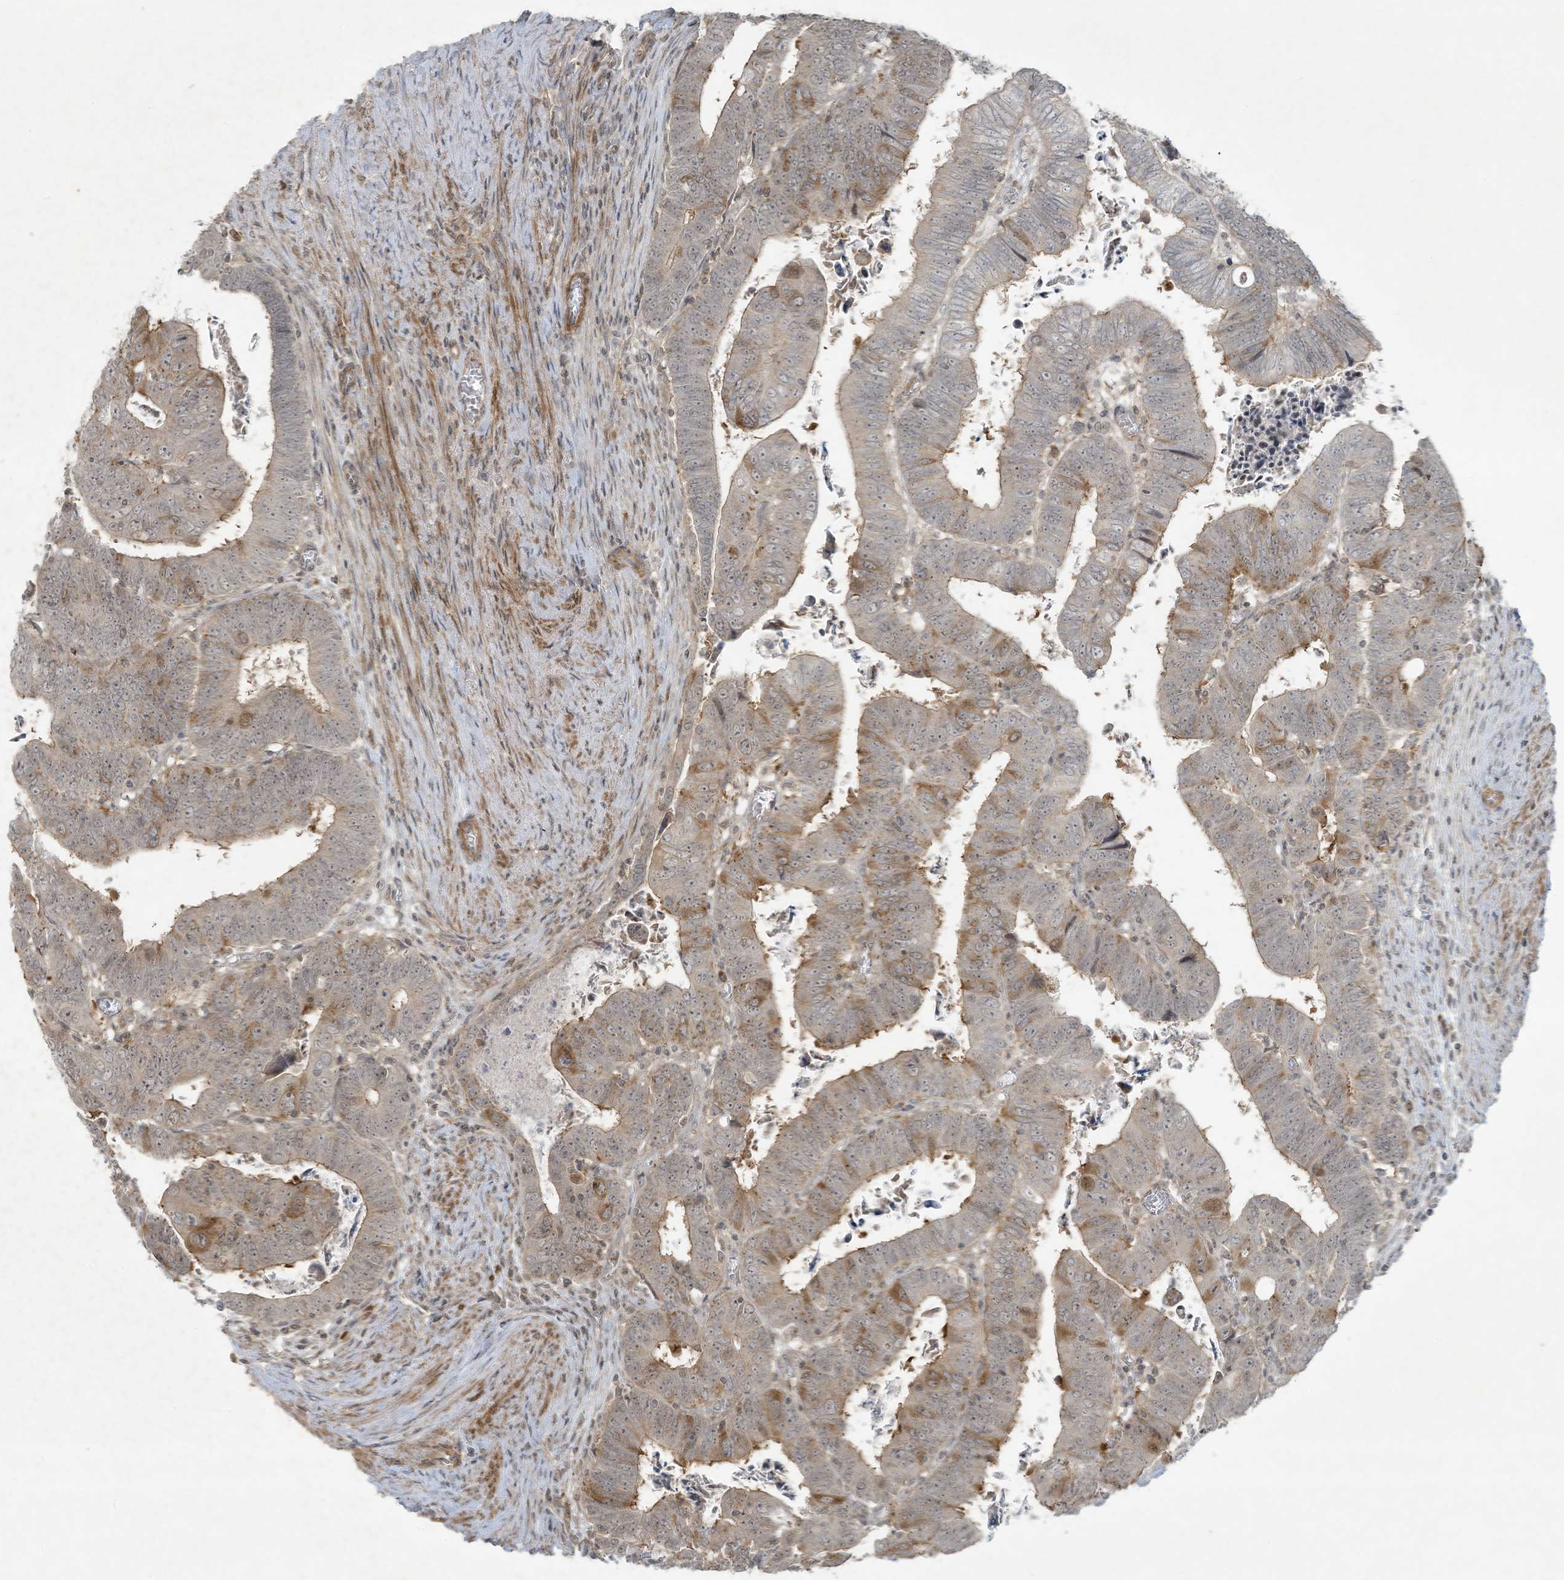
{"staining": {"intensity": "moderate", "quantity": "<25%", "location": "cytoplasmic/membranous"}, "tissue": "colorectal cancer", "cell_type": "Tumor cells", "image_type": "cancer", "snomed": [{"axis": "morphology", "description": "Normal tissue, NOS"}, {"axis": "morphology", "description": "Adenocarcinoma, NOS"}, {"axis": "topography", "description": "Rectum"}], "caption": "The micrograph displays a brown stain indicating the presence of a protein in the cytoplasmic/membranous of tumor cells in adenocarcinoma (colorectal).", "gene": "ZNF263", "patient": {"sex": "female", "age": 65}}